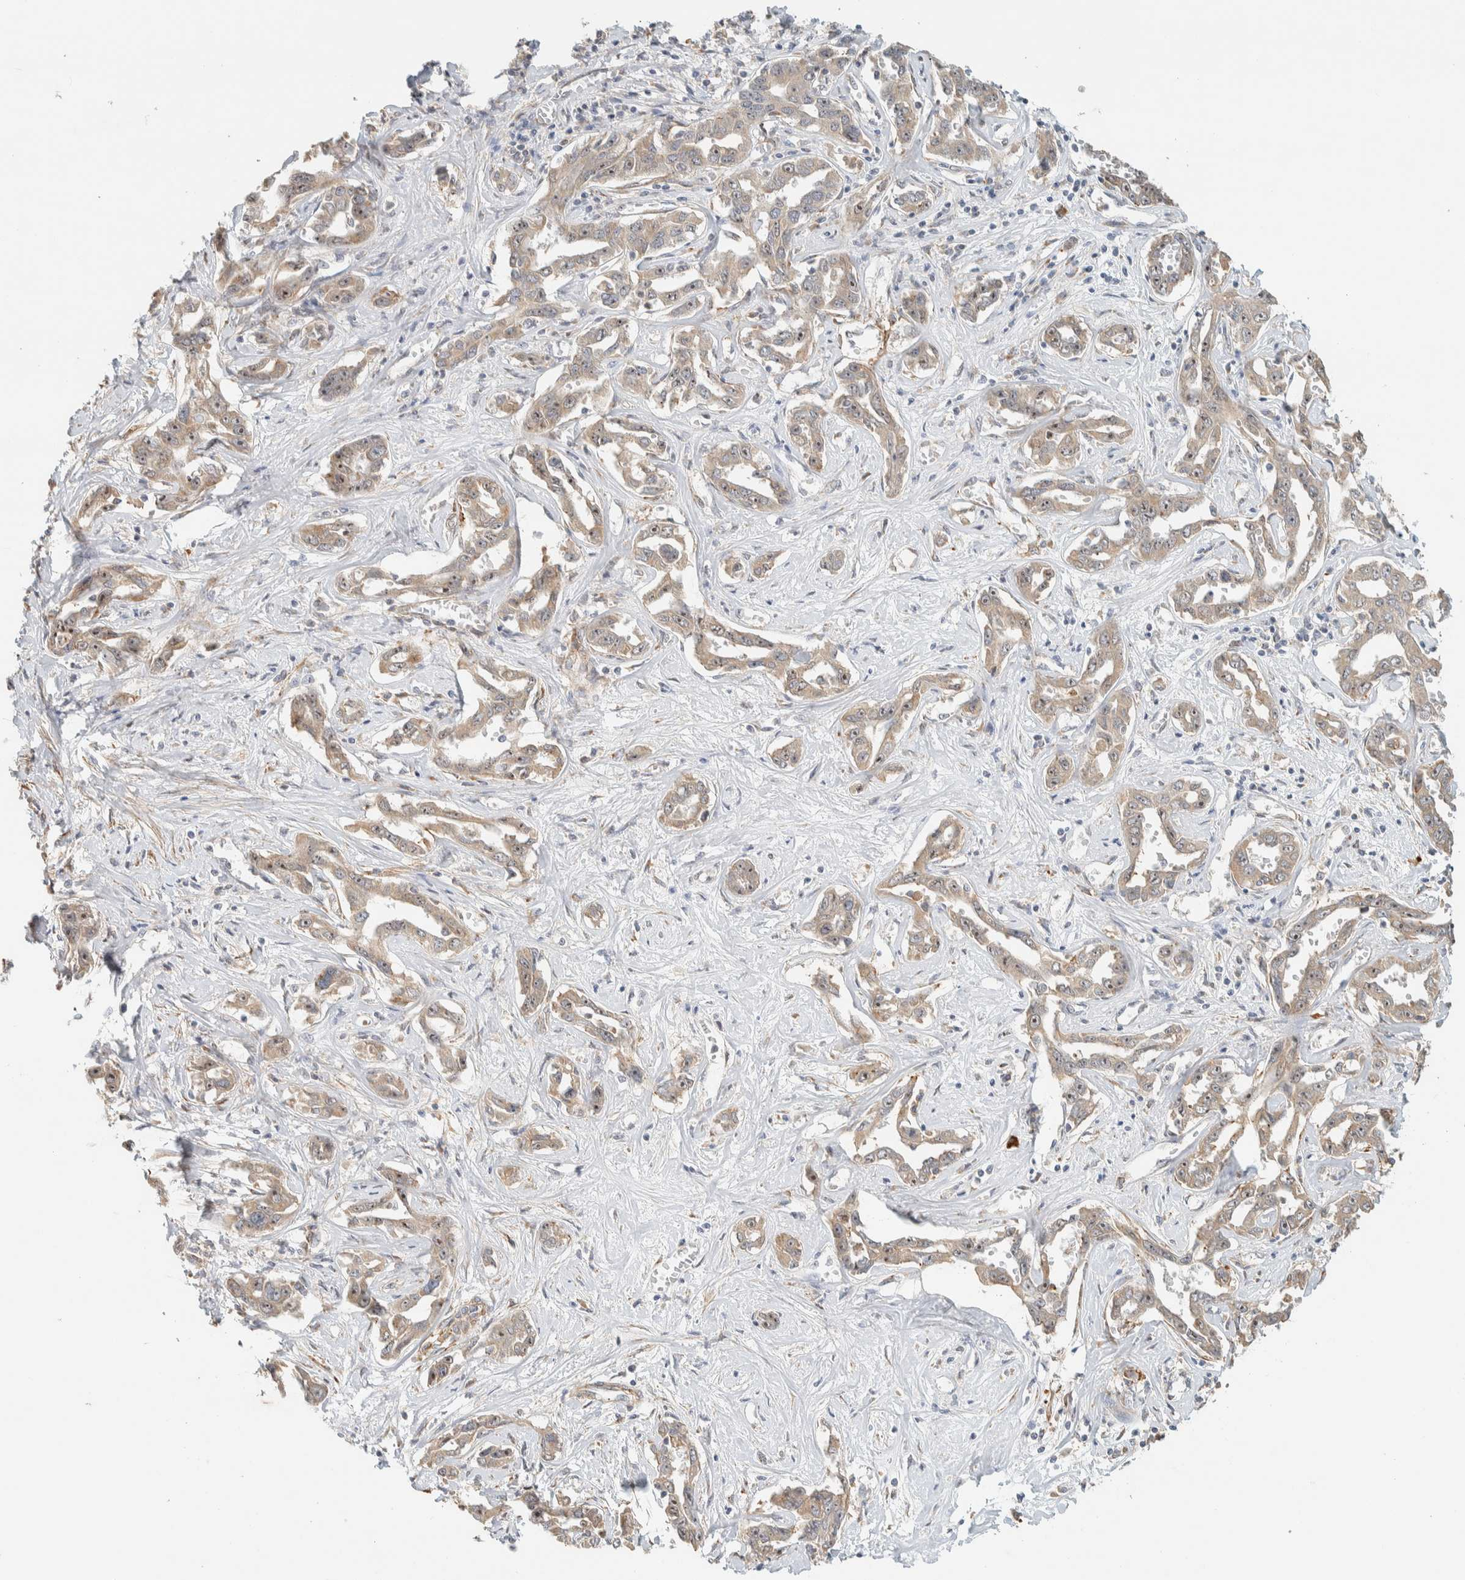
{"staining": {"intensity": "weak", "quantity": ">75%", "location": "cytoplasmic/membranous"}, "tissue": "liver cancer", "cell_type": "Tumor cells", "image_type": "cancer", "snomed": [{"axis": "morphology", "description": "Cholangiocarcinoma"}, {"axis": "topography", "description": "Liver"}], "caption": "Immunohistochemical staining of liver cancer (cholangiocarcinoma) shows low levels of weak cytoplasmic/membranous protein staining in about >75% of tumor cells. (brown staining indicates protein expression, while blue staining denotes nuclei).", "gene": "KLHL40", "patient": {"sex": "male", "age": 59}}